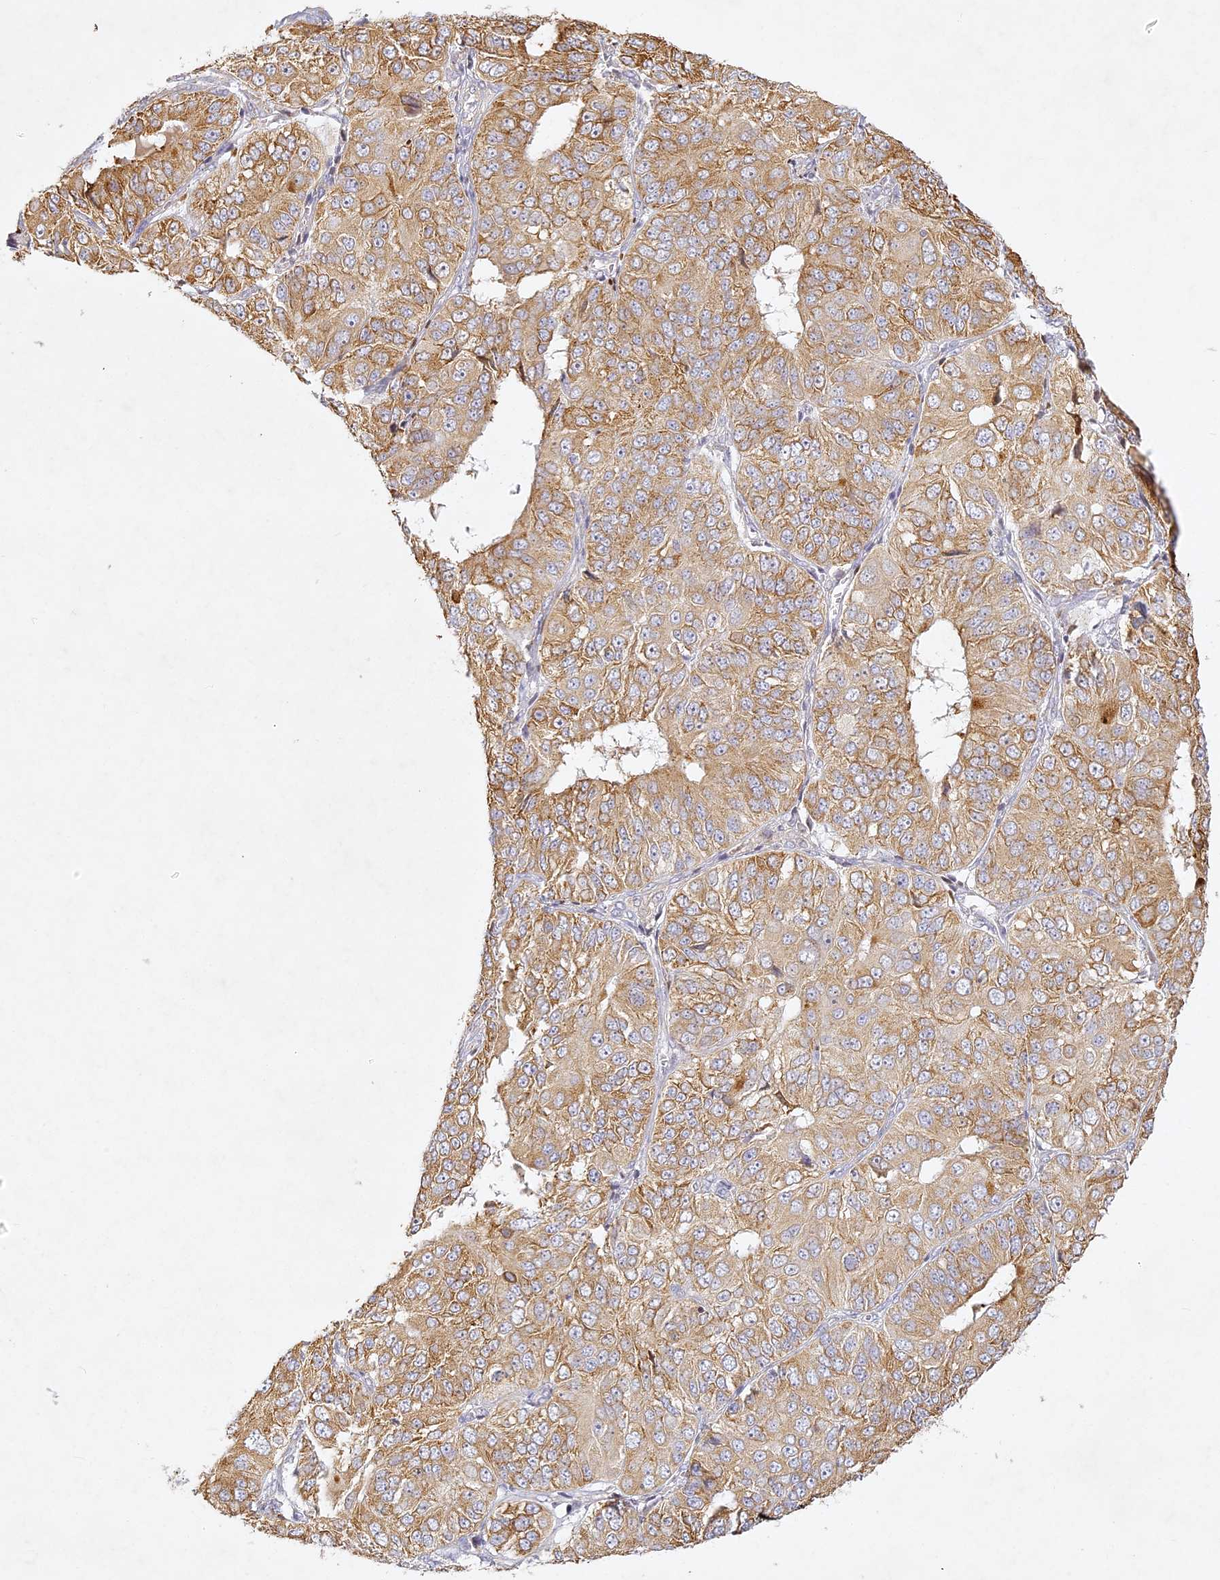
{"staining": {"intensity": "moderate", "quantity": ">75%", "location": "cytoplasmic/membranous"}, "tissue": "ovarian cancer", "cell_type": "Tumor cells", "image_type": "cancer", "snomed": [{"axis": "morphology", "description": "Carcinoma, endometroid"}, {"axis": "topography", "description": "Ovary"}], "caption": "Moderate cytoplasmic/membranous expression for a protein is identified in approximately >75% of tumor cells of ovarian cancer using IHC.", "gene": "SLC30A5", "patient": {"sex": "female", "age": 51}}